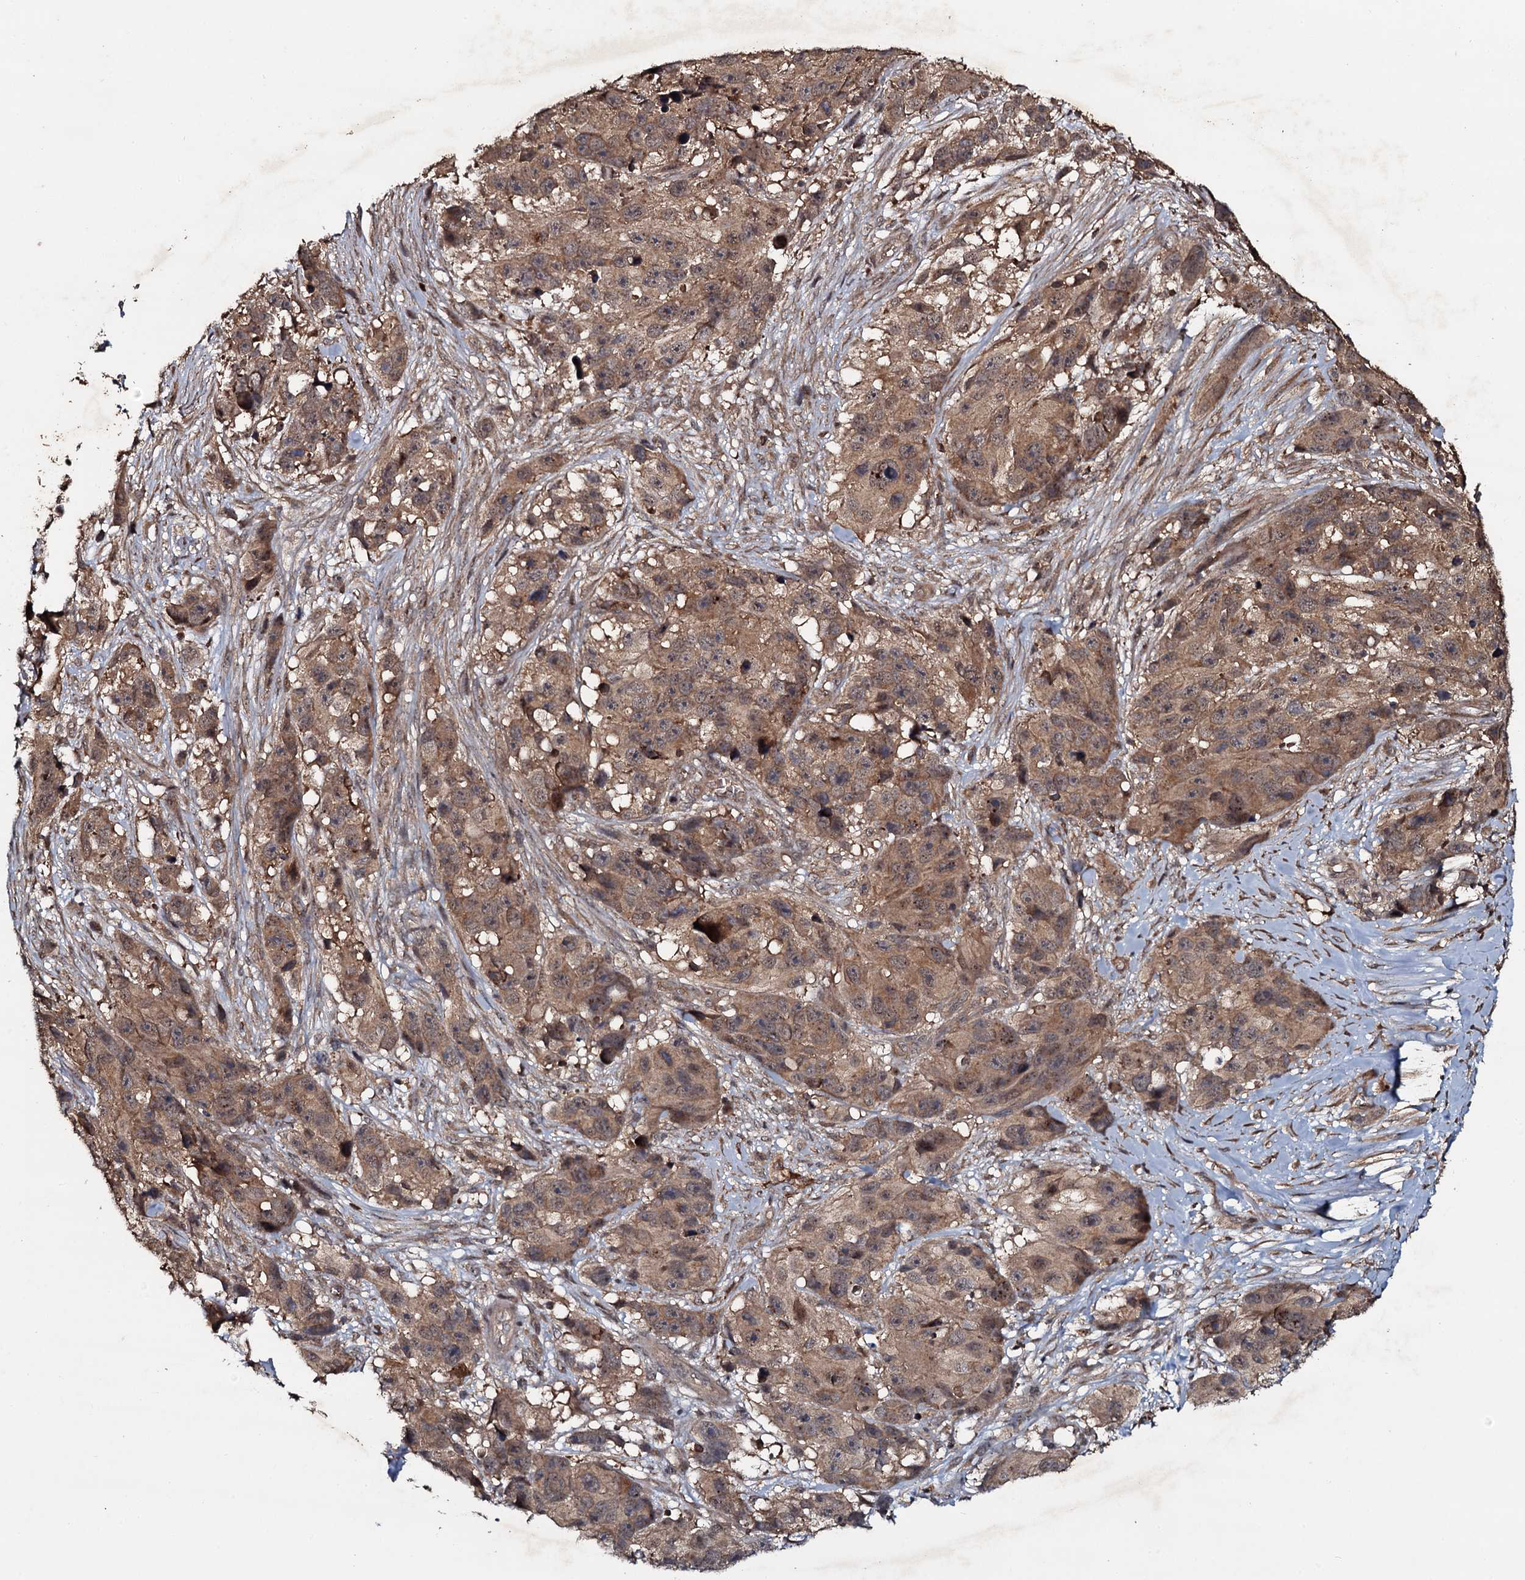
{"staining": {"intensity": "moderate", "quantity": ">75%", "location": "cytoplasmic/membranous"}, "tissue": "melanoma", "cell_type": "Tumor cells", "image_type": "cancer", "snomed": [{"axis": "morphology", "description": "Malignant melanoma, NOS"}, {"axis": "topography", "description": "Skin"}], "caption": "The immunohistochemical stain labels moderate cytoplasmic/membranous positivity in tumor cells of malignant melanoma tissue.", "gene": "ADGRG3", "patient": {"sex": "male", "age": 84}}